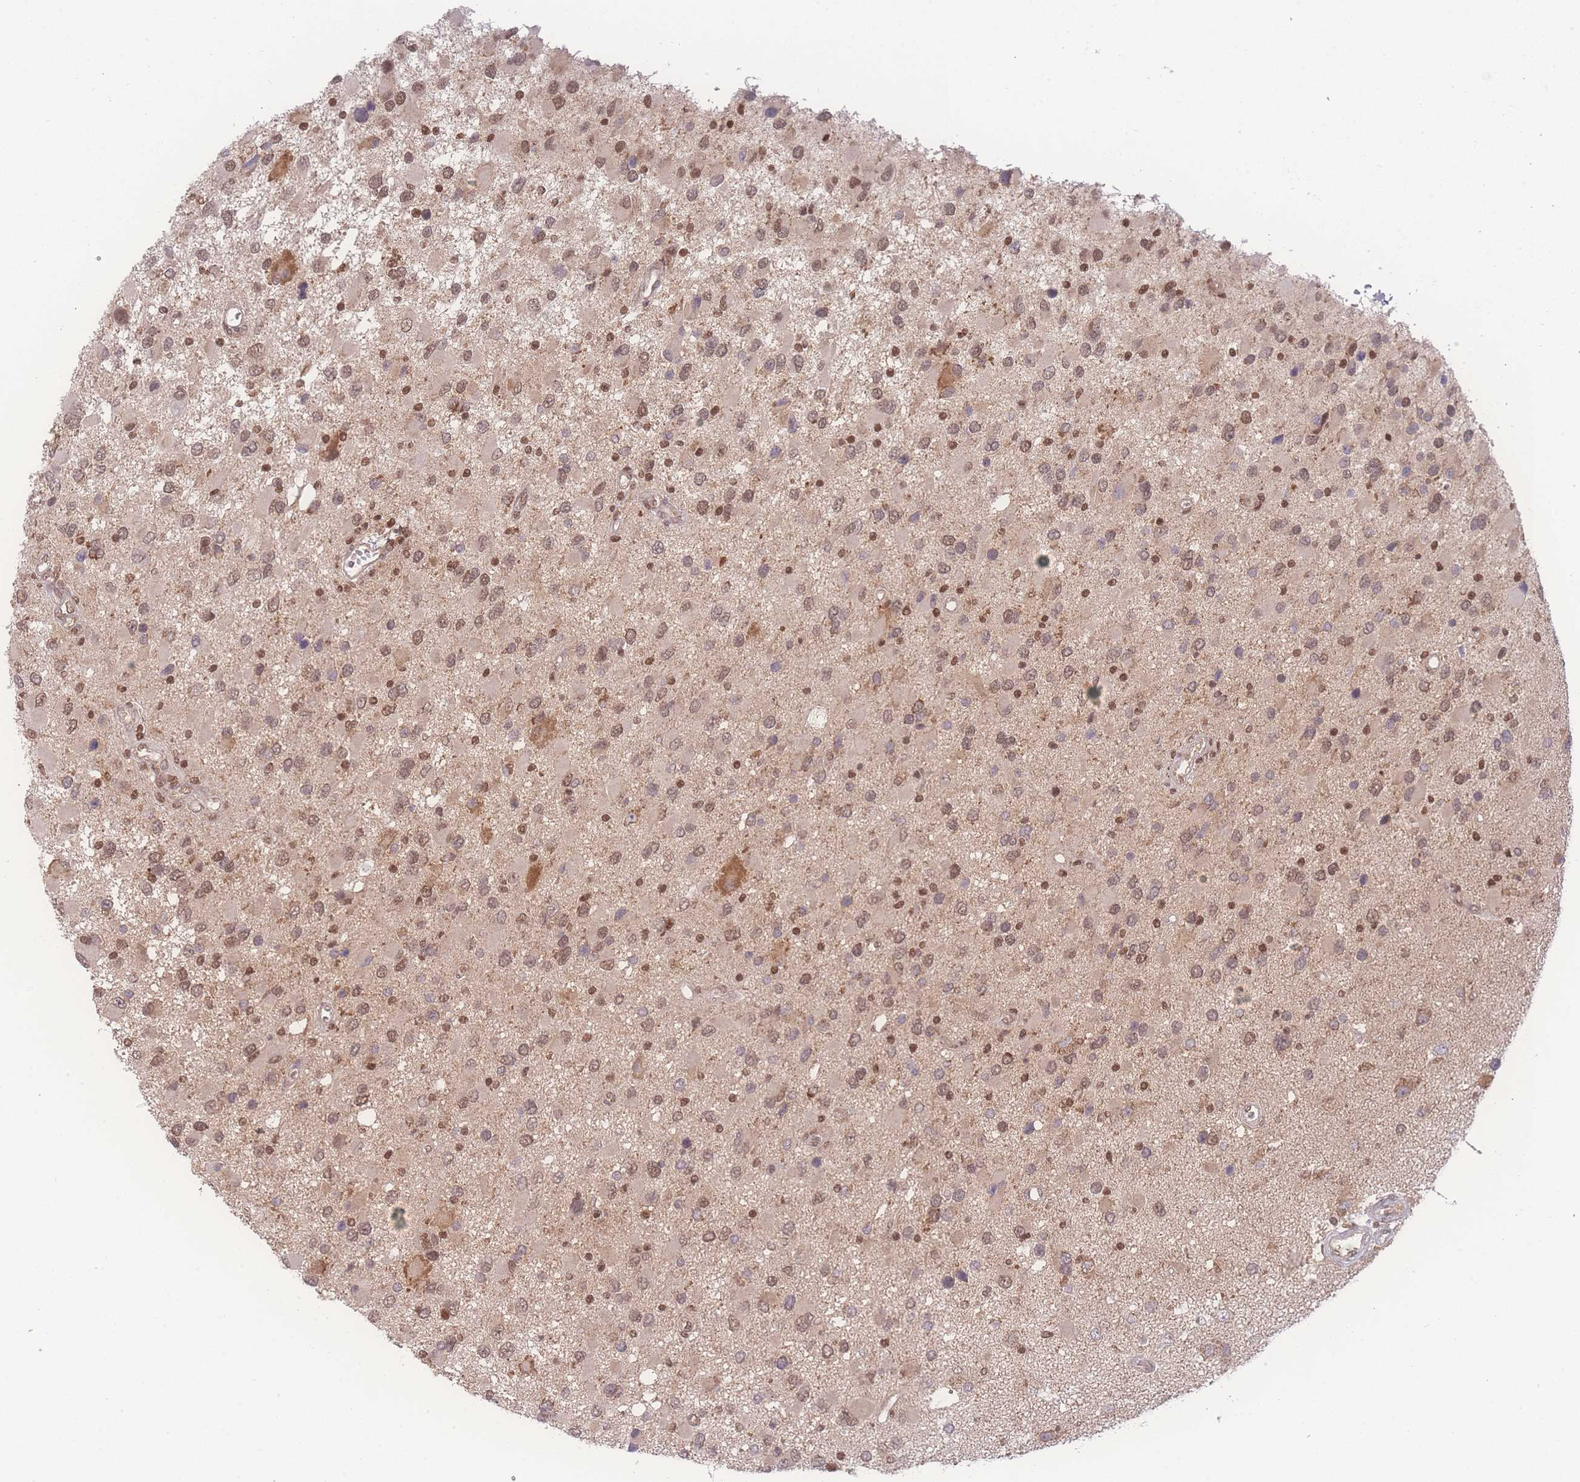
{"staining": {"intensity": "moderate", "quantity": ">75%", "location": "nuclear"}, "tissue": "glioma", "cell_type": "Tumor cells", "image_type": "cancer", "snomed": [{"axis": "morphology", "description": "Glioma, malignant, High grade"}, {"axis": "topography", "description": "Brain"}], "caption": "Approximately >75% of tumor cells in malignant high-grade glioma display moderate nuclear protein positivity as visualized by brown immunohistochemical staining.", "gene": "RAVER1", "patient": {"sex": "male", "age": 53}}